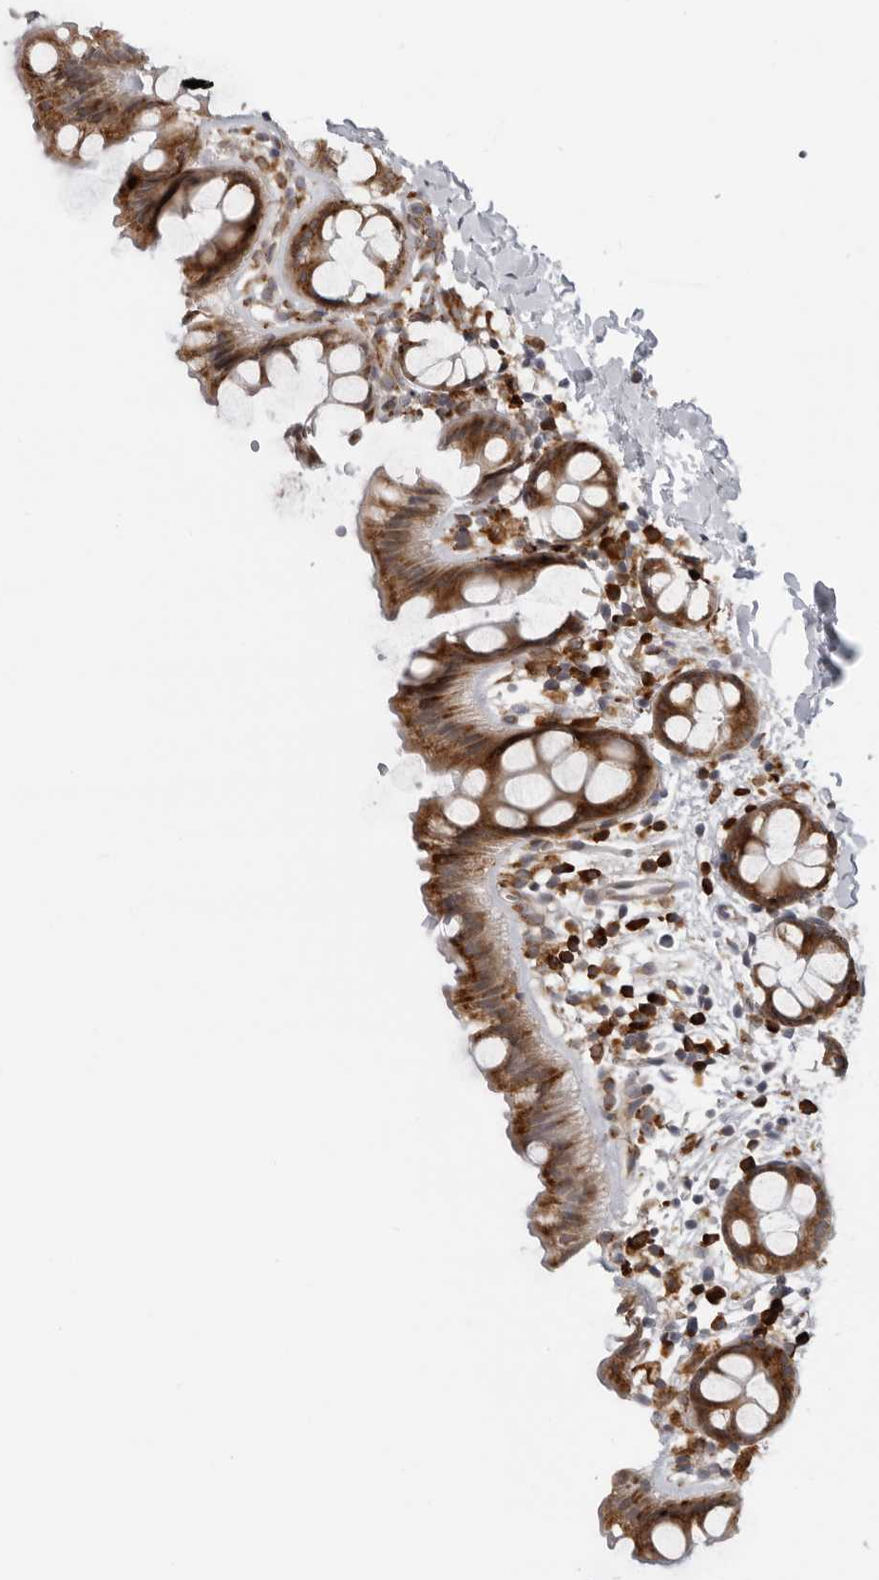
{"staining": {"intensity": "strong", "quantity": ">75%", "location": "cytoplasmic/membranous"}, "tissue": "rectum", "cell_type": "Glandular cells", "image_type": "normal", "snomed": [{"axis": "morphology", "description": "Normal tissue, NOS"}, {"axis": "topography", "description": "Rectum"}], "caption": "The histopathology image shows staining of normal rectum, revealing strong cytoplasmic/membranous protein expression (brown color) within glandular cells. Nuclei are stained in blue.", "gene": "ALPK2", "patient": {"sex": "female", "age": 65}}